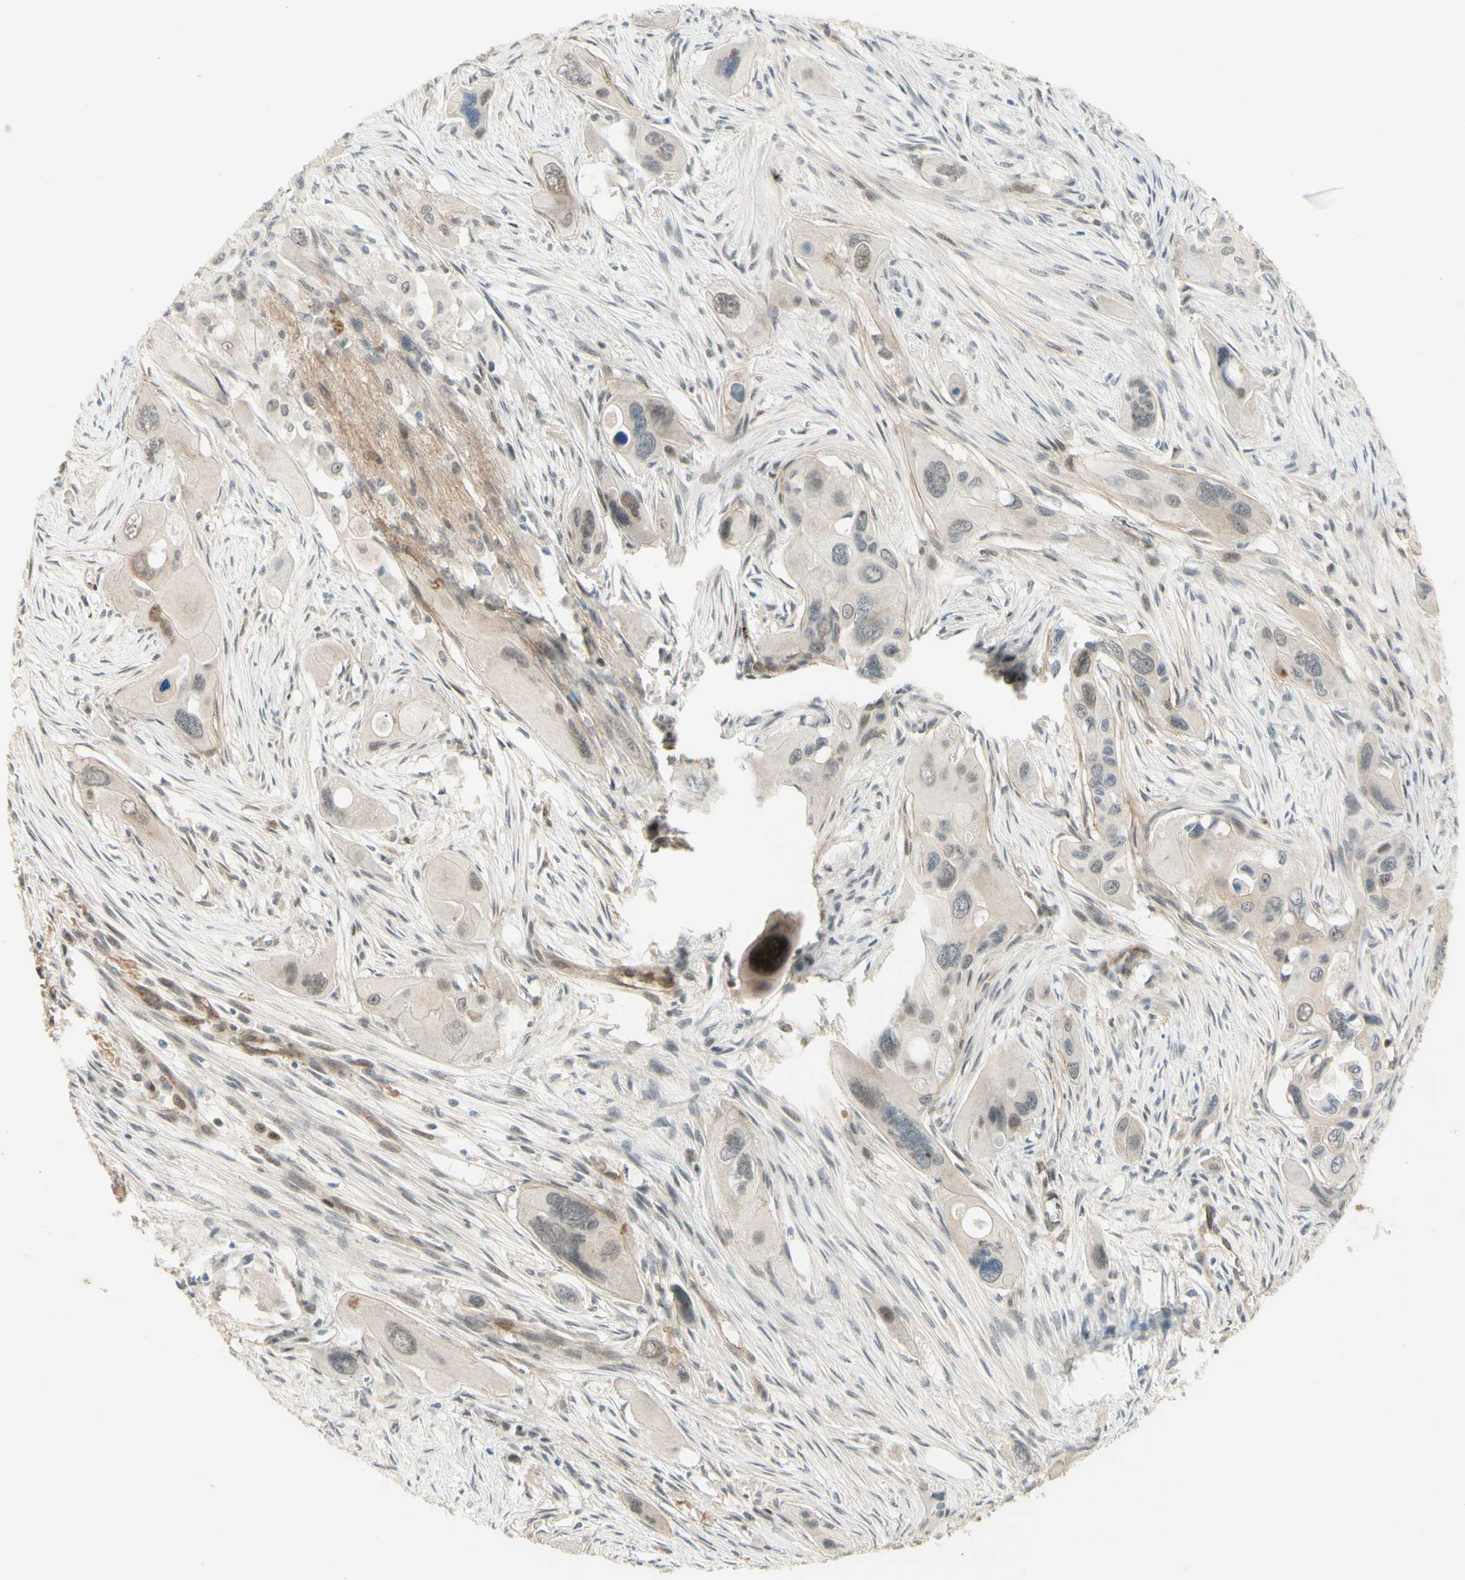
{"staining": {"intensity": "weak", "quantity": ">75%", "location": "nuclear"}, "tissue": "pancreatic cancer", "cell_type": "Tumor cells", "image_type": "cancer", "snomed": [{"axis": "morphology", "description": "Adenocarcinoma, NOS"}, {"axis": "topography", "description": "Pancreas"}], "caption": "Tumor cells exhibit low levels of weak nuclear expression in approximately >75% of cells in pancreatic adenocarcinoma.", "gene": "ANGPT2", "patient": {"sex": "male", "age": 73}}